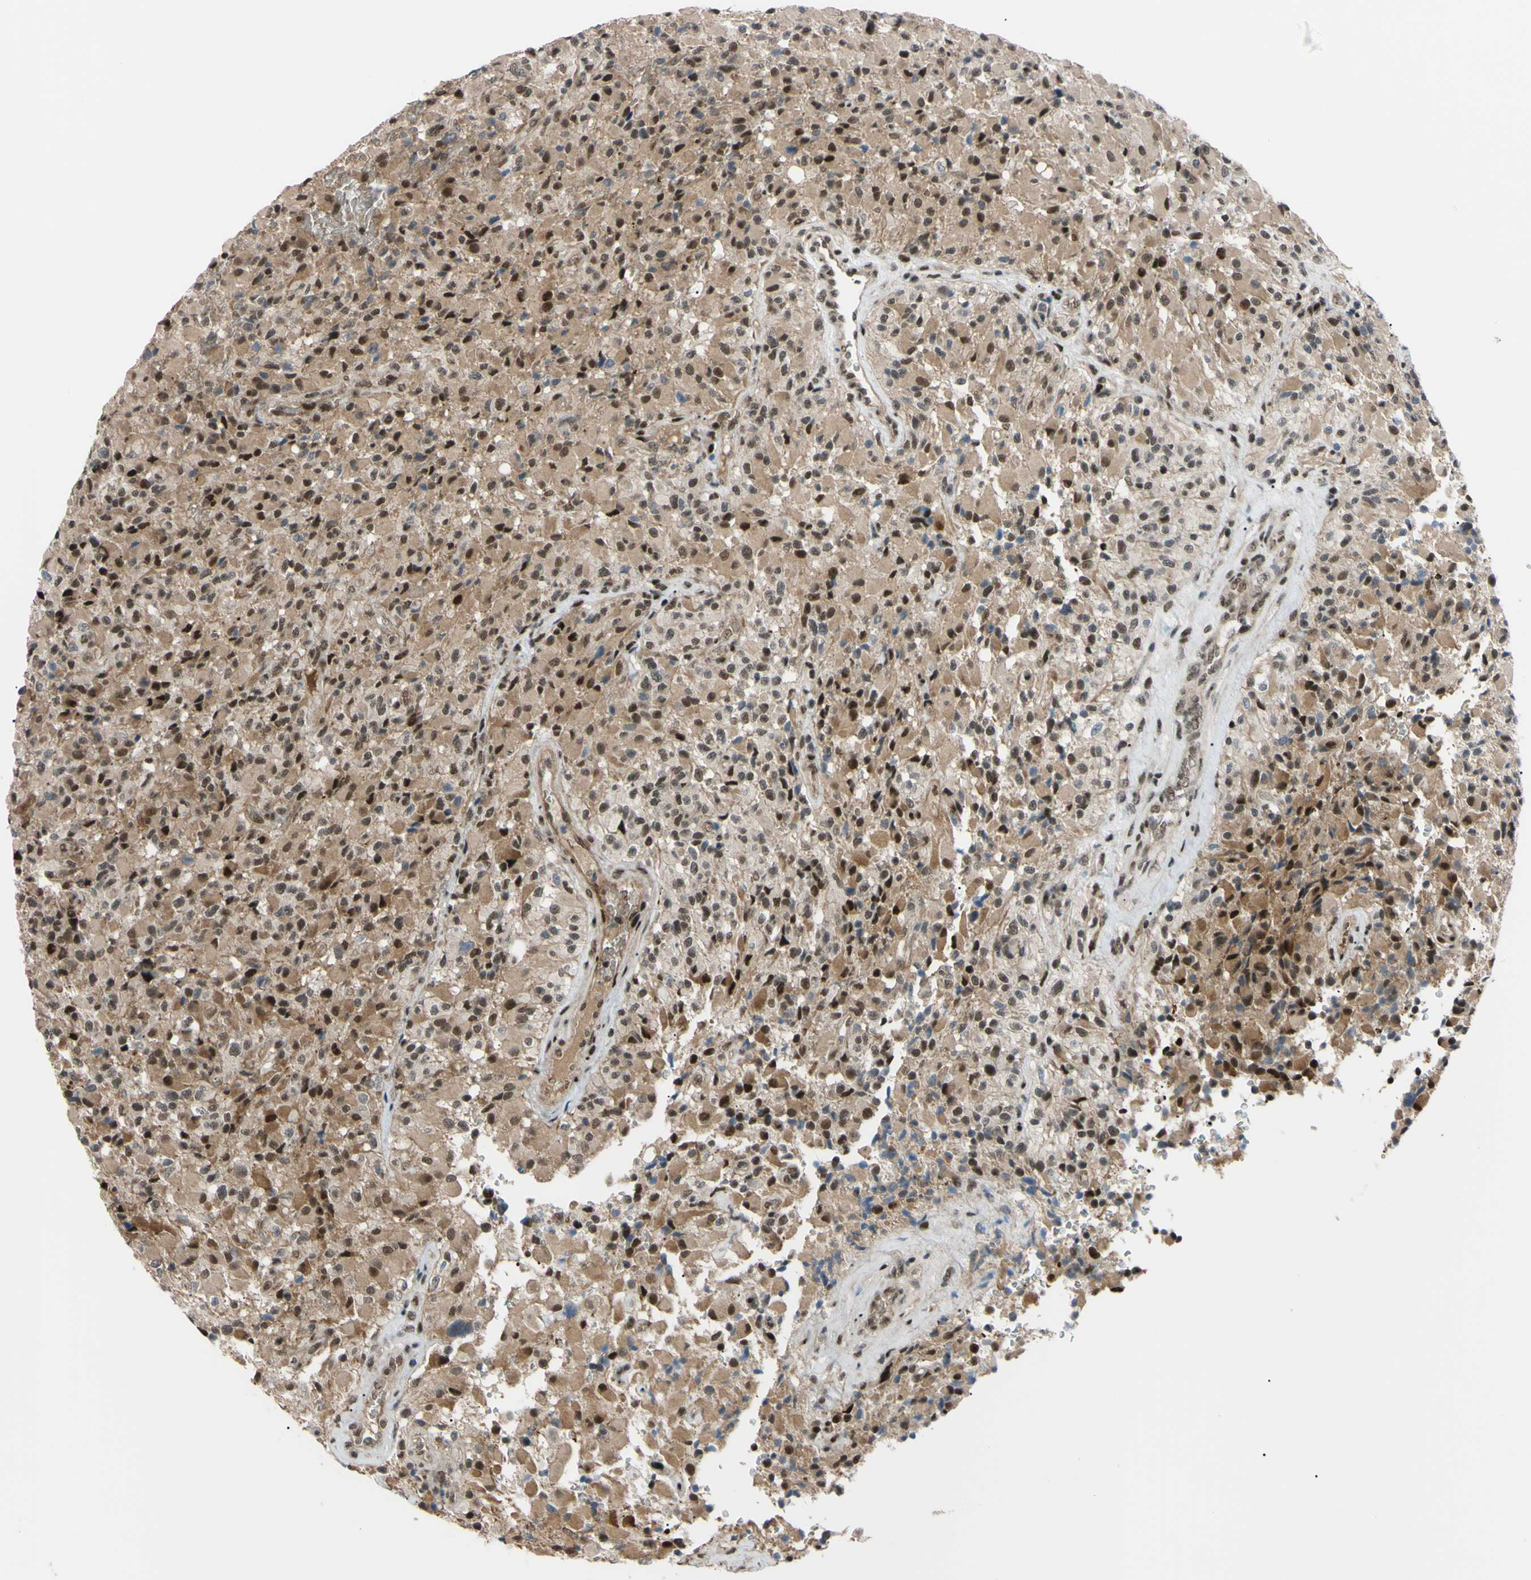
{"staining": {"intensity": "moderate", "quantity": ">75%", "location": "cytoplasmic/membranous,nuclear"}, "tissue": "glioma", "cell_type": "Tumor cells", "image_type": "cancer", "snomed": [{"axis": "morphology", "description": "Glioma, malignant, High grade"}, {"axis": "topography", "description": "Brain"}], "caption": "Immunohistochemistry of glioma shows medium levels of moderate cytoplasmic/membranous and nuclear expression in approximately >75% of tumor cells.", "gene": "THAP12", "patient": {"sex": "male", "age": 71}}